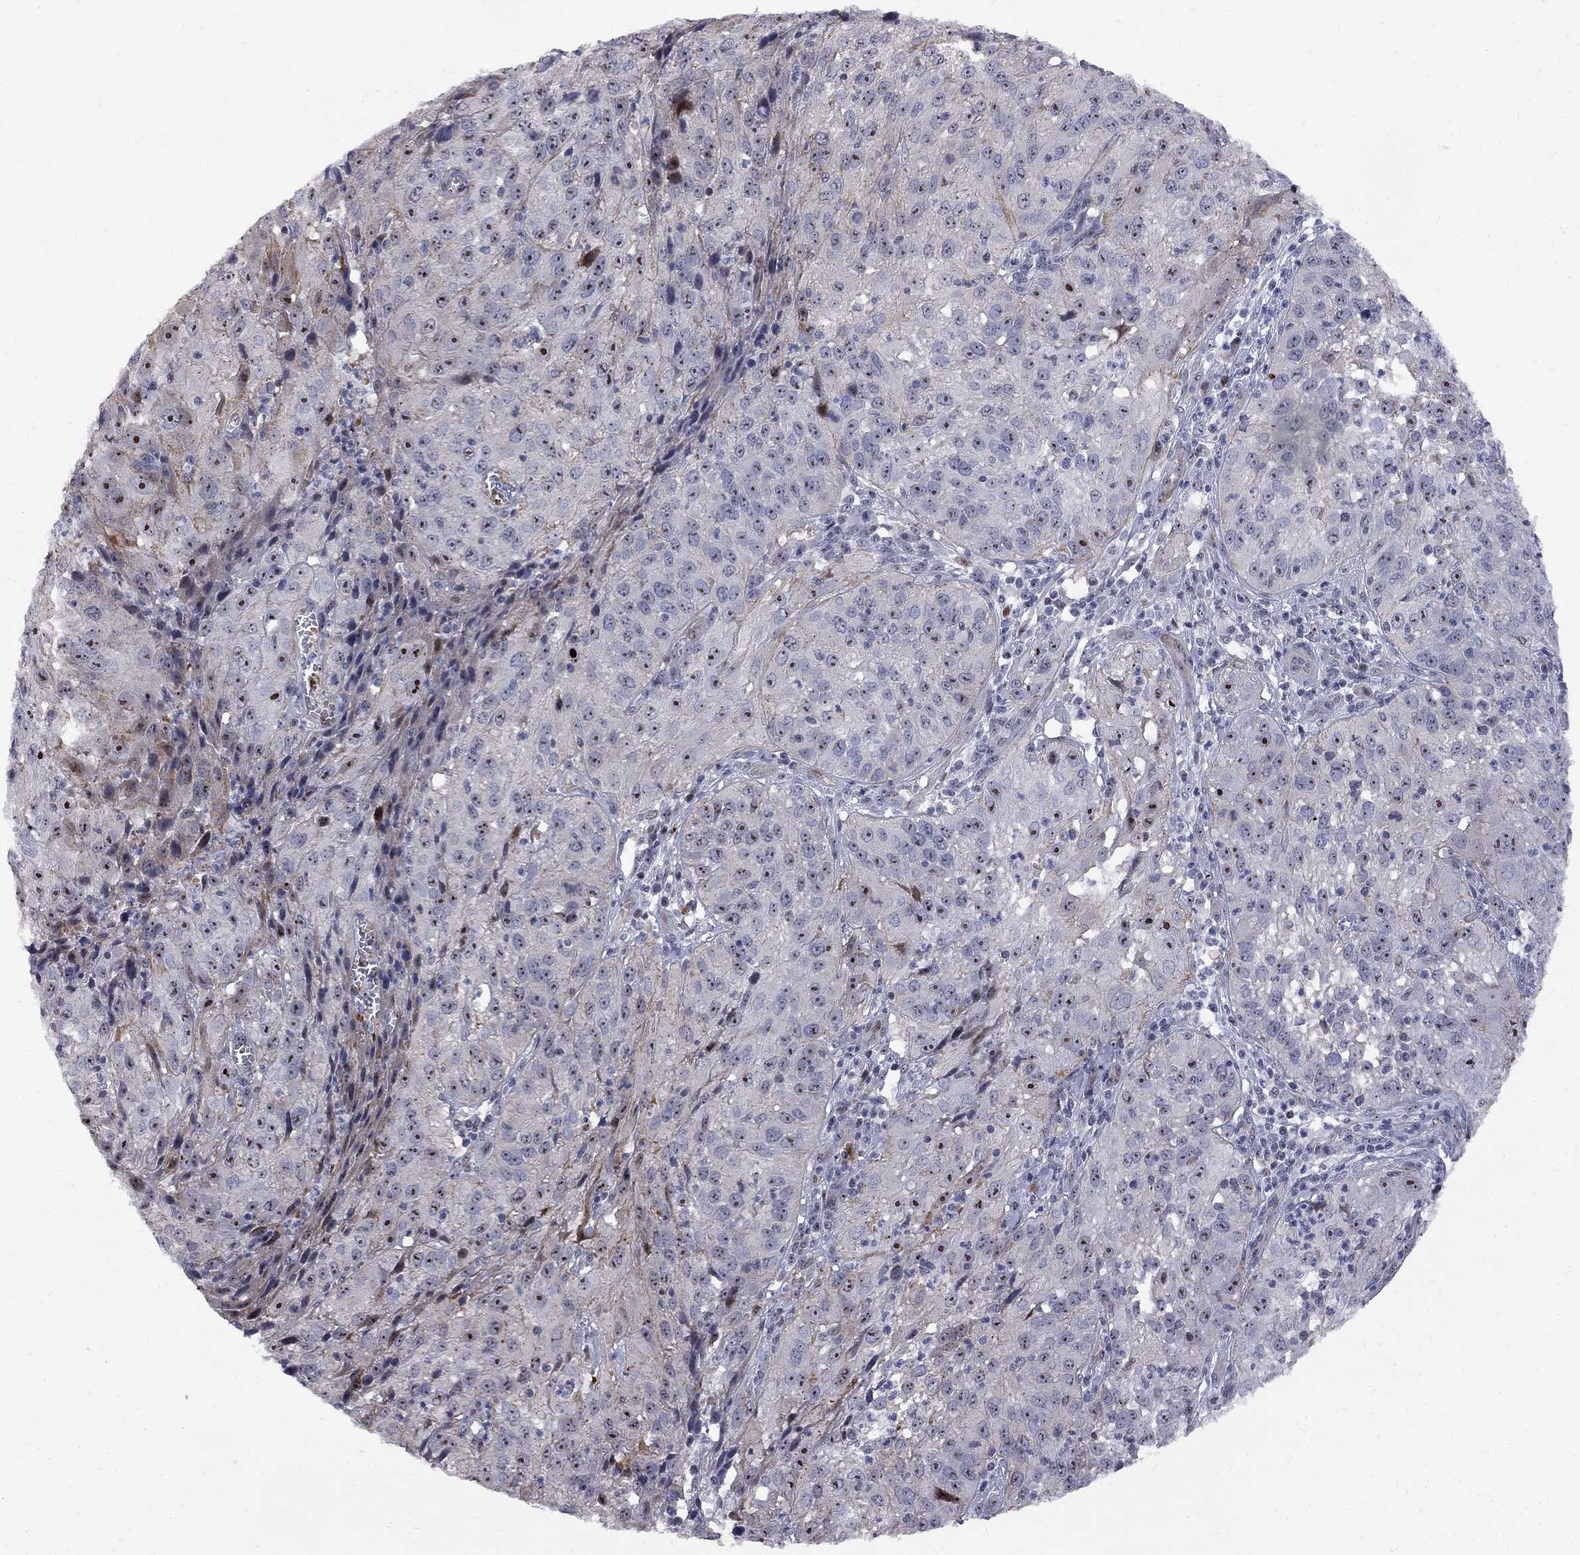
{"staining": {"intensity": "moderate", "quantity": "<25%", "location": "nuclear"}, "tissue": "cervical cancer", "cell_type": "Tumor cells", "image_type": "cancer", "snomed": [{"axis": "morphology", "description": "Squamous cell carcinoma, NOS"}, {"axis": "topography", "description": "Cervix"}], "caption": "A brown stain highlights moderate nuclear staining of a protein in cervical squamous cell carcinoma tumor cells. Nuclei are stained in blue.", "gene": "DHX33", "patient": {"sex": "female", "age": 32}}